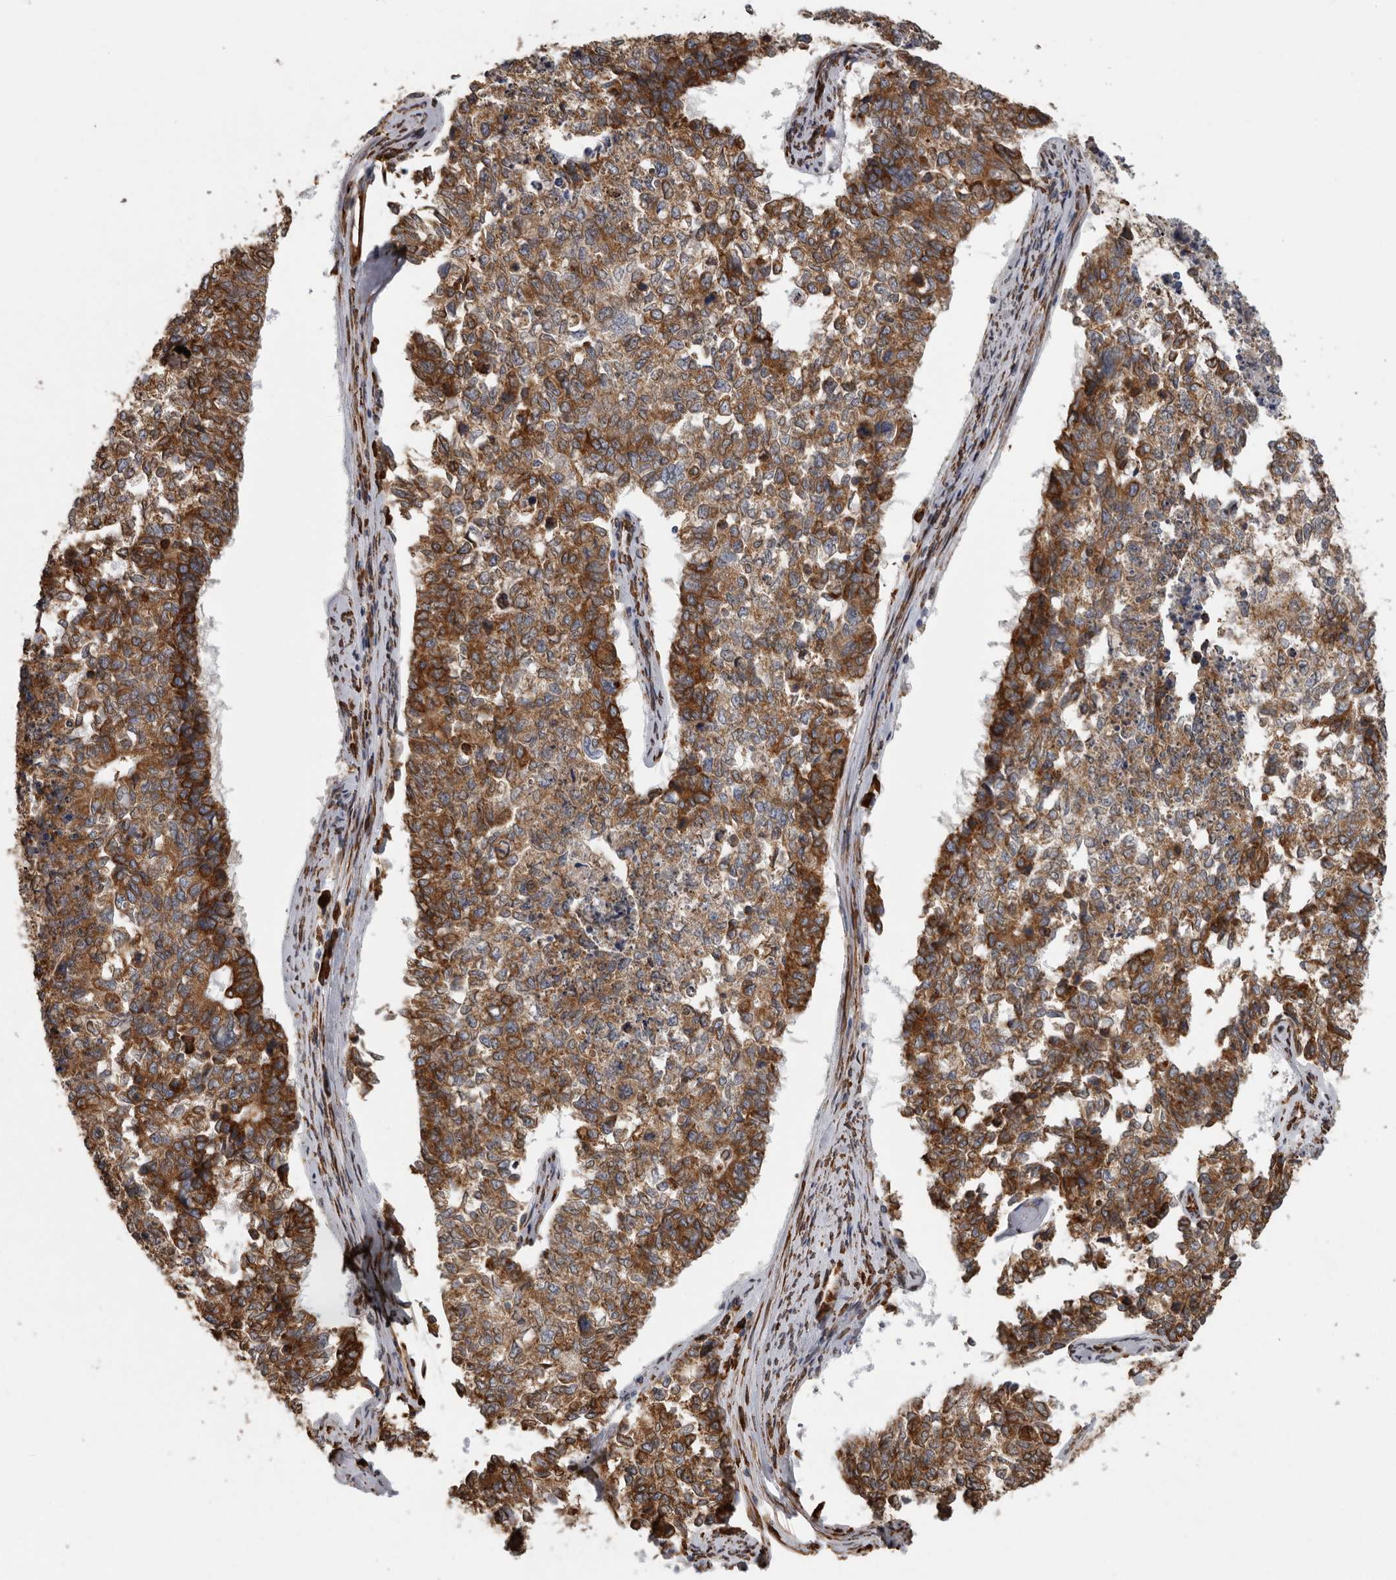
{"staining": {"intensity": "strong", "quantity": ">75%", "location": "cytoplasmic/membranous"}, "tissue": "cervical cancer", "cell_type": "Tumor cells", "image_type": "cancer", "snomed": [{"axis": "morphology", "description": "Squamous cell carcinoma, NOS"}, {"axis": "topography", "description": "Cervix"}], "caption": "DAB (3,3'-diaminobenzidine) immunohistochemical staining of cervical squamous cell carcinoma demonstrates strong cytoplasmic/membranous protein staining in approximately >75% of tumor cells.", "gene": "CEP350", "patient": {"sex": "female", "age": 63}}